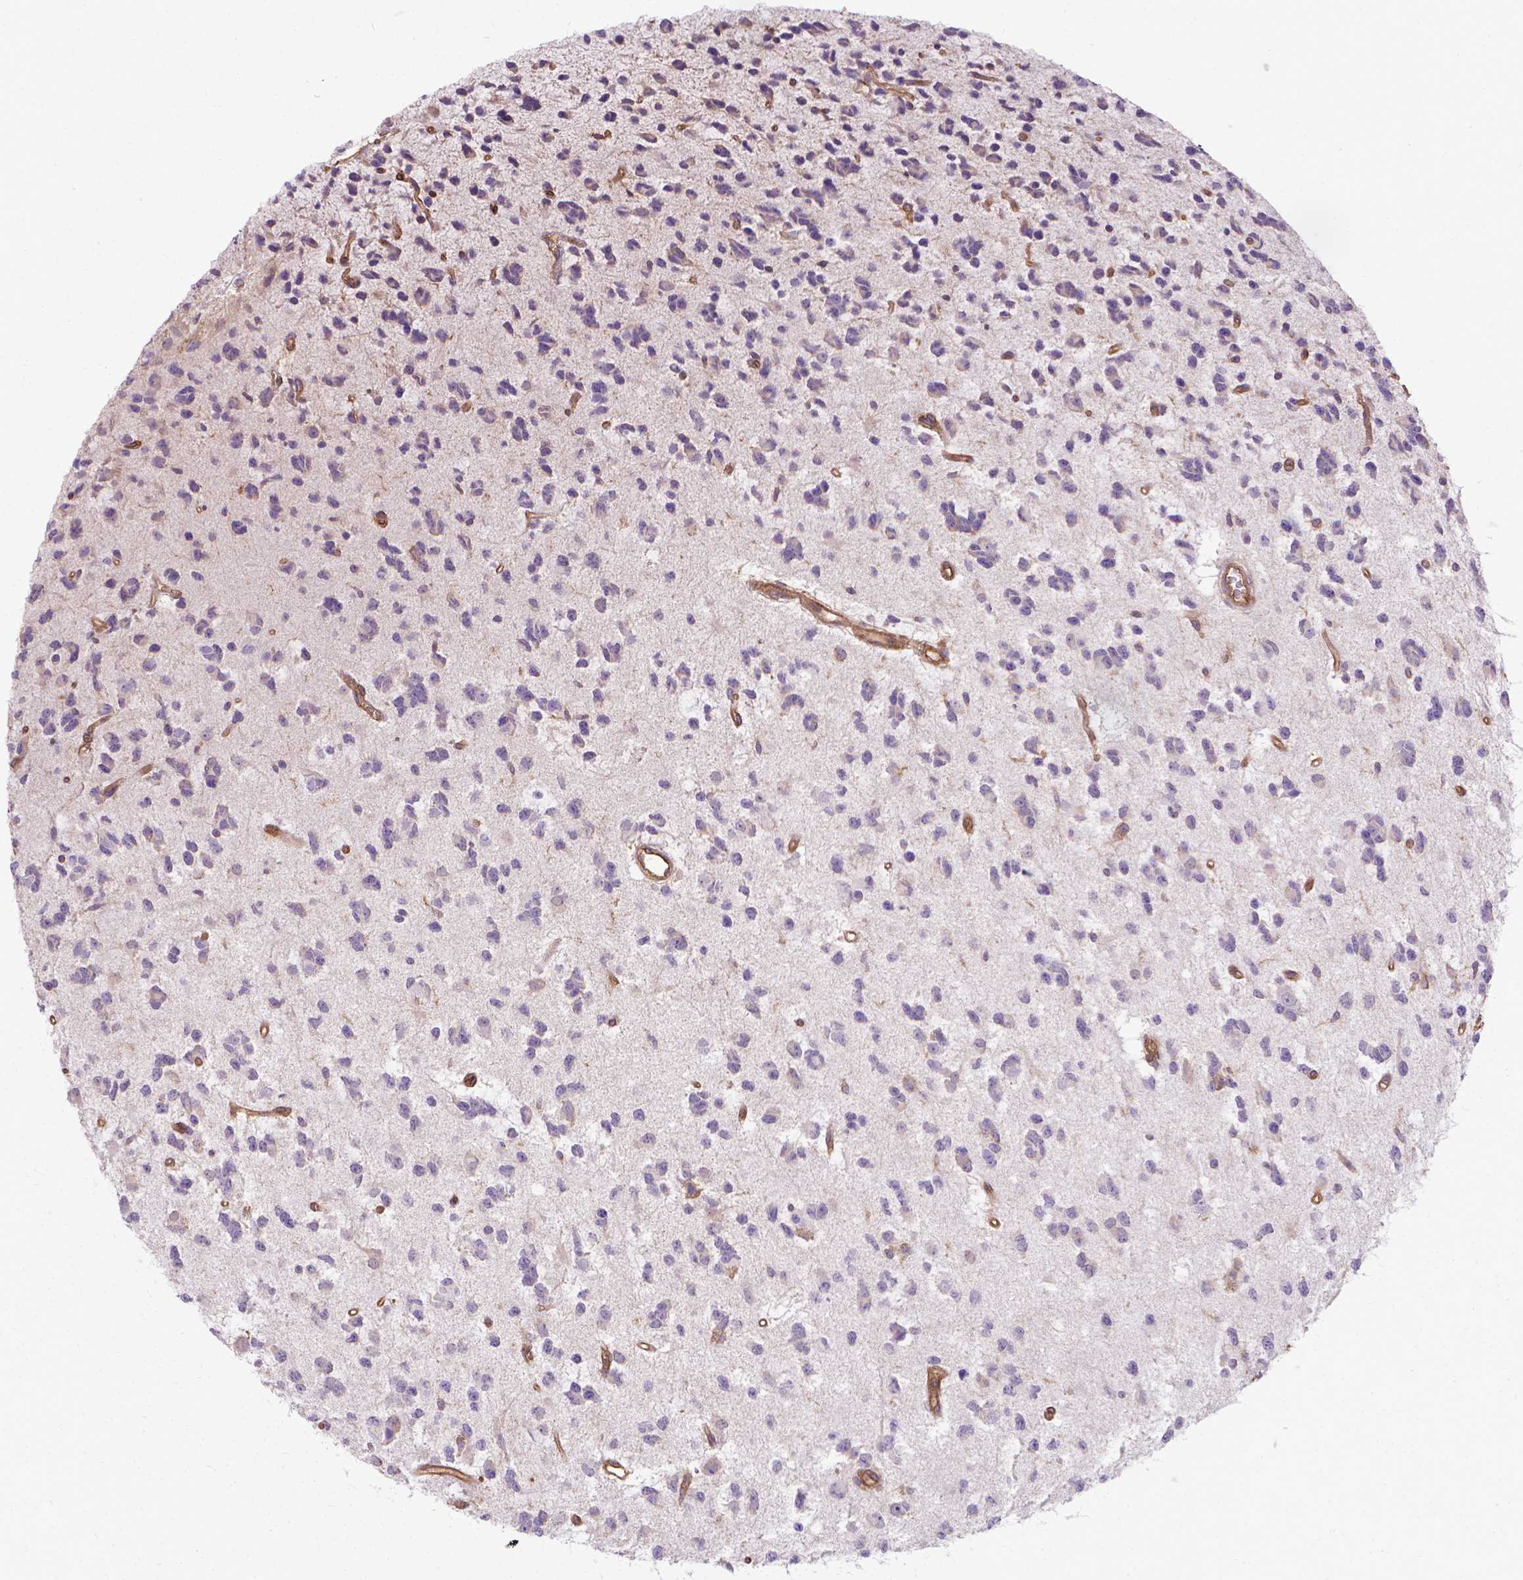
{"staining": {"intensity": "negative", "quantity": "none", "location": "none"}, "tissue": "glioma", "cell_type": "Tumor cells", "image_type": "cancer", "snomed": [{"axis": "morphology", "description": "Glioma, malignant, Low grade"}, {"axis": "topography", "description": "Brain"}], "caption": "A photomicrograph of human malignant glioma (low-grade) is negative for staining in tumor cells. The staining was performed using DAB to visualize the protein expression in brown, while the nuclei were stained in blue with hematoxylin (Magnification: 20x).", "gene": "CFAP299", "patient": {"sex": "female", "age": 45}}